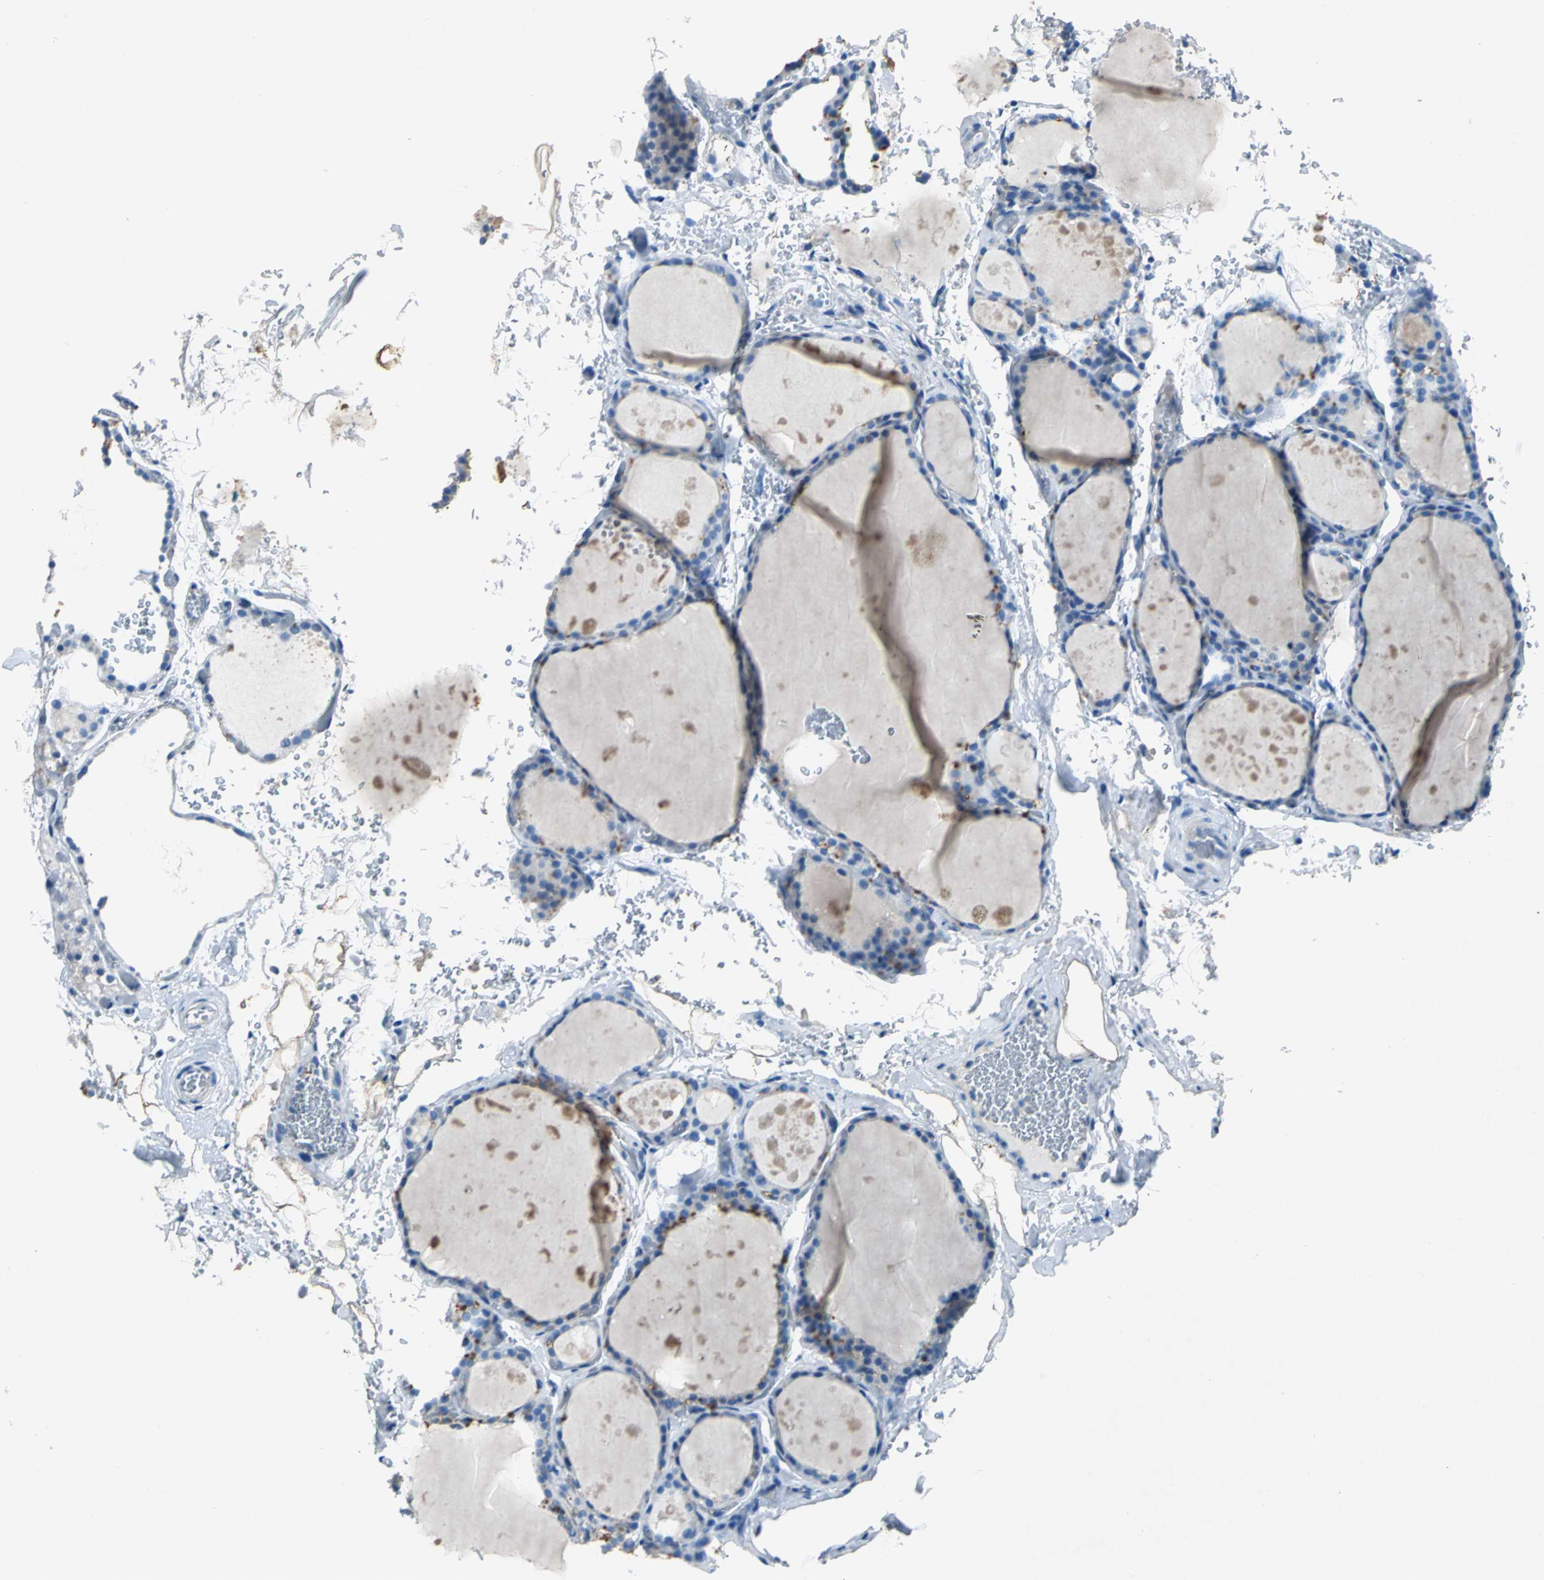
{"staining": {"intensity": "negative", "quantity": "none", "location": "none"}, "tissue": "thyroid gland", "cell_type": "Glandular cells", "image_type": "normal", "snomed": [{"axis": "morphology", "description": "Normal tissue, NOS"}, {"axis": "topography", "description": "Thyroid gland"}], "caption": "Protein analysis of benign thyroid gland reveals no significant positivity in glandular cells.", "gene": "RPS13", "patient": {"sex": "male", "age": 61}}